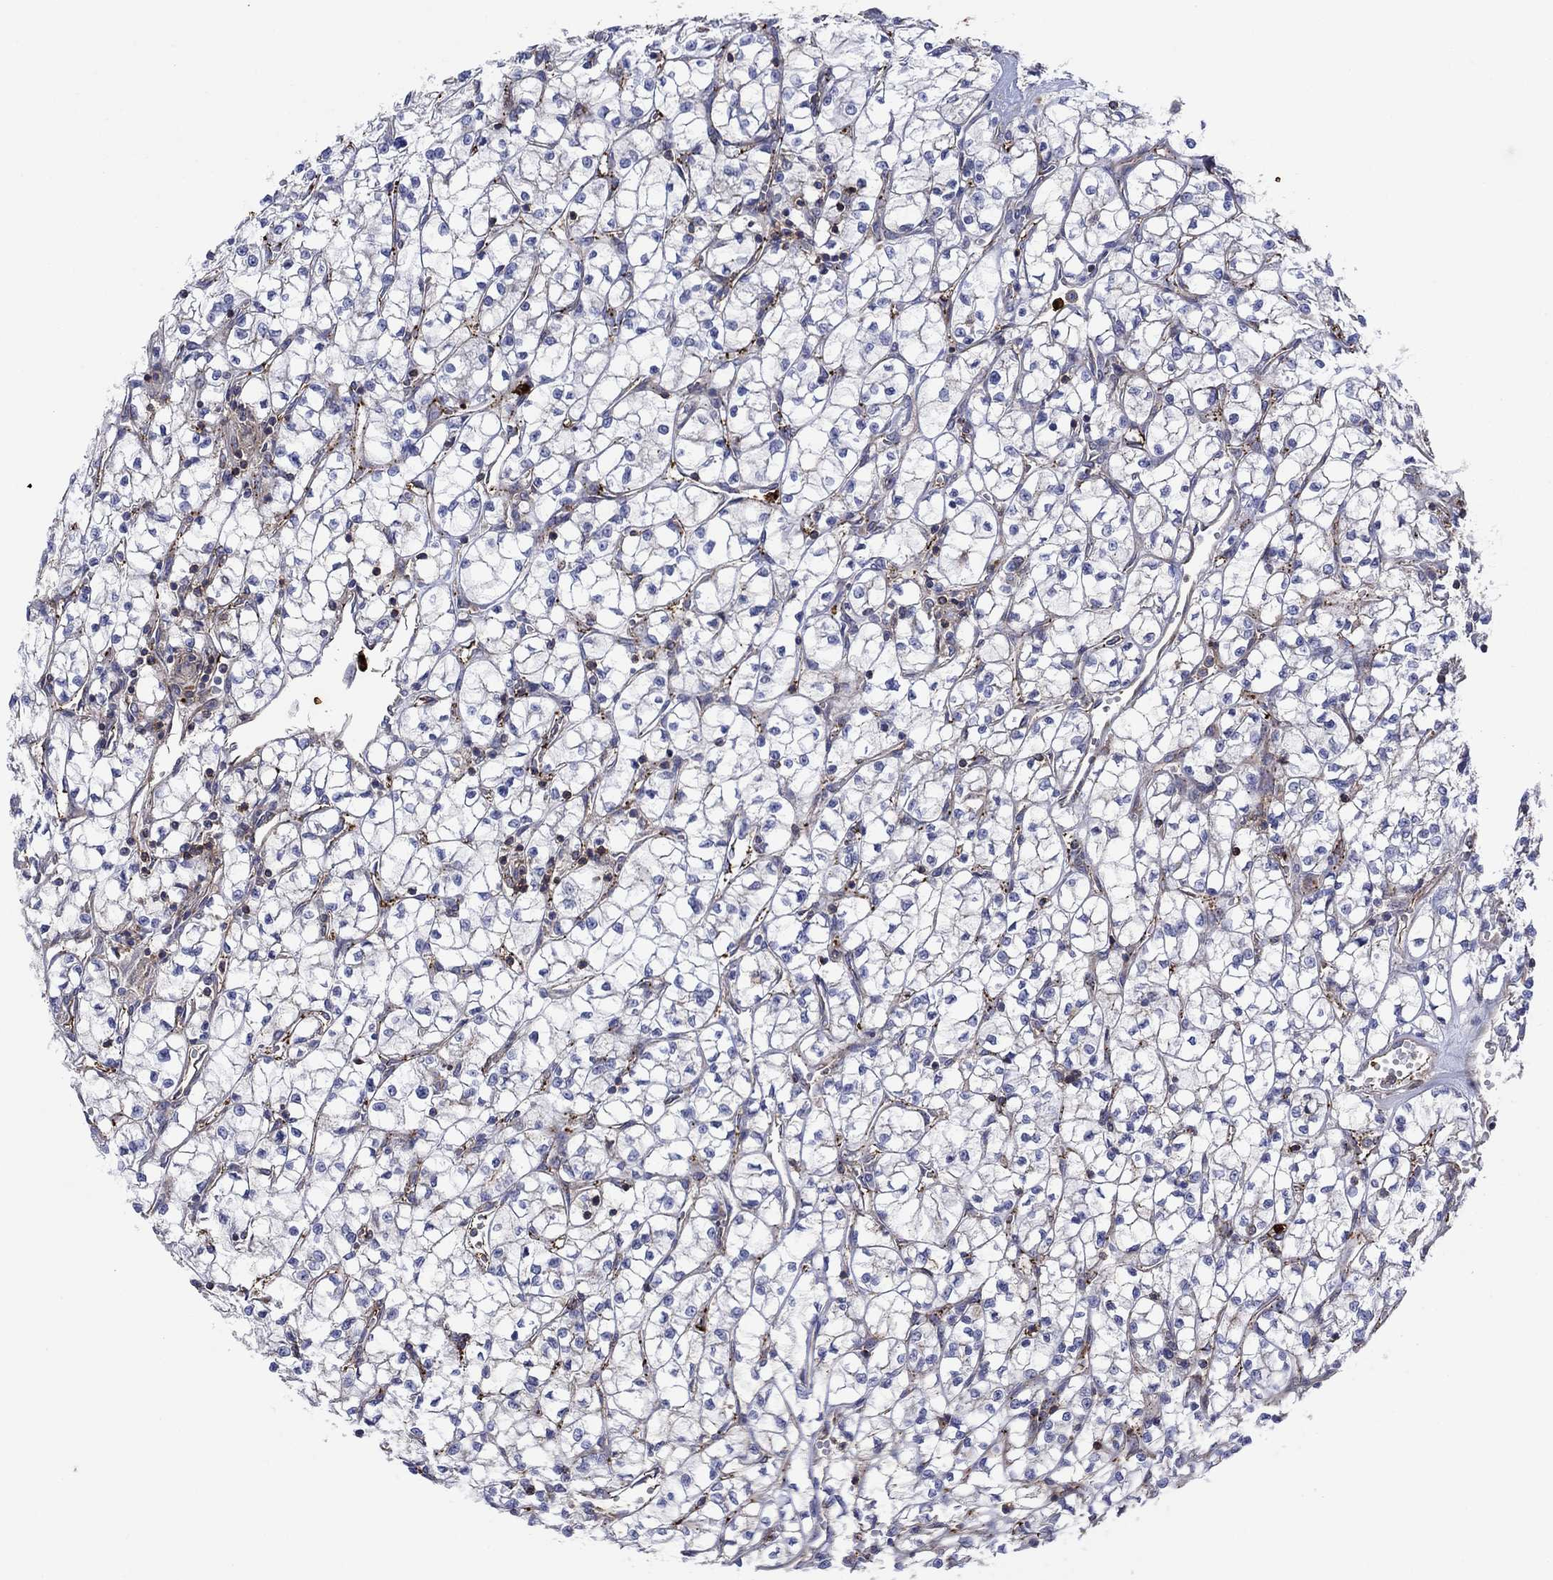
{"staining": {"intensity": "negative", "quantity": "none", "location": "none"}, "tissue": "renal cancer", "cell_type": "Tumor cells", "image_type": "cancer", "snomed": [{"axis": "morphology", "description": "Adenocarcinoma, NOS"}, {"axis": "topography", "description": "Kidney"}], "caption": "Immunohistochemistry (IHC) image of neoplastic tissue: human renal cancer (adenocarcinoma) stained with DAB (3,3'-diaminobenzidine) shows no significant protein staining in tumor cells.", "gene": "PAG1", "patient": {"sex": "female", "age": 64}}